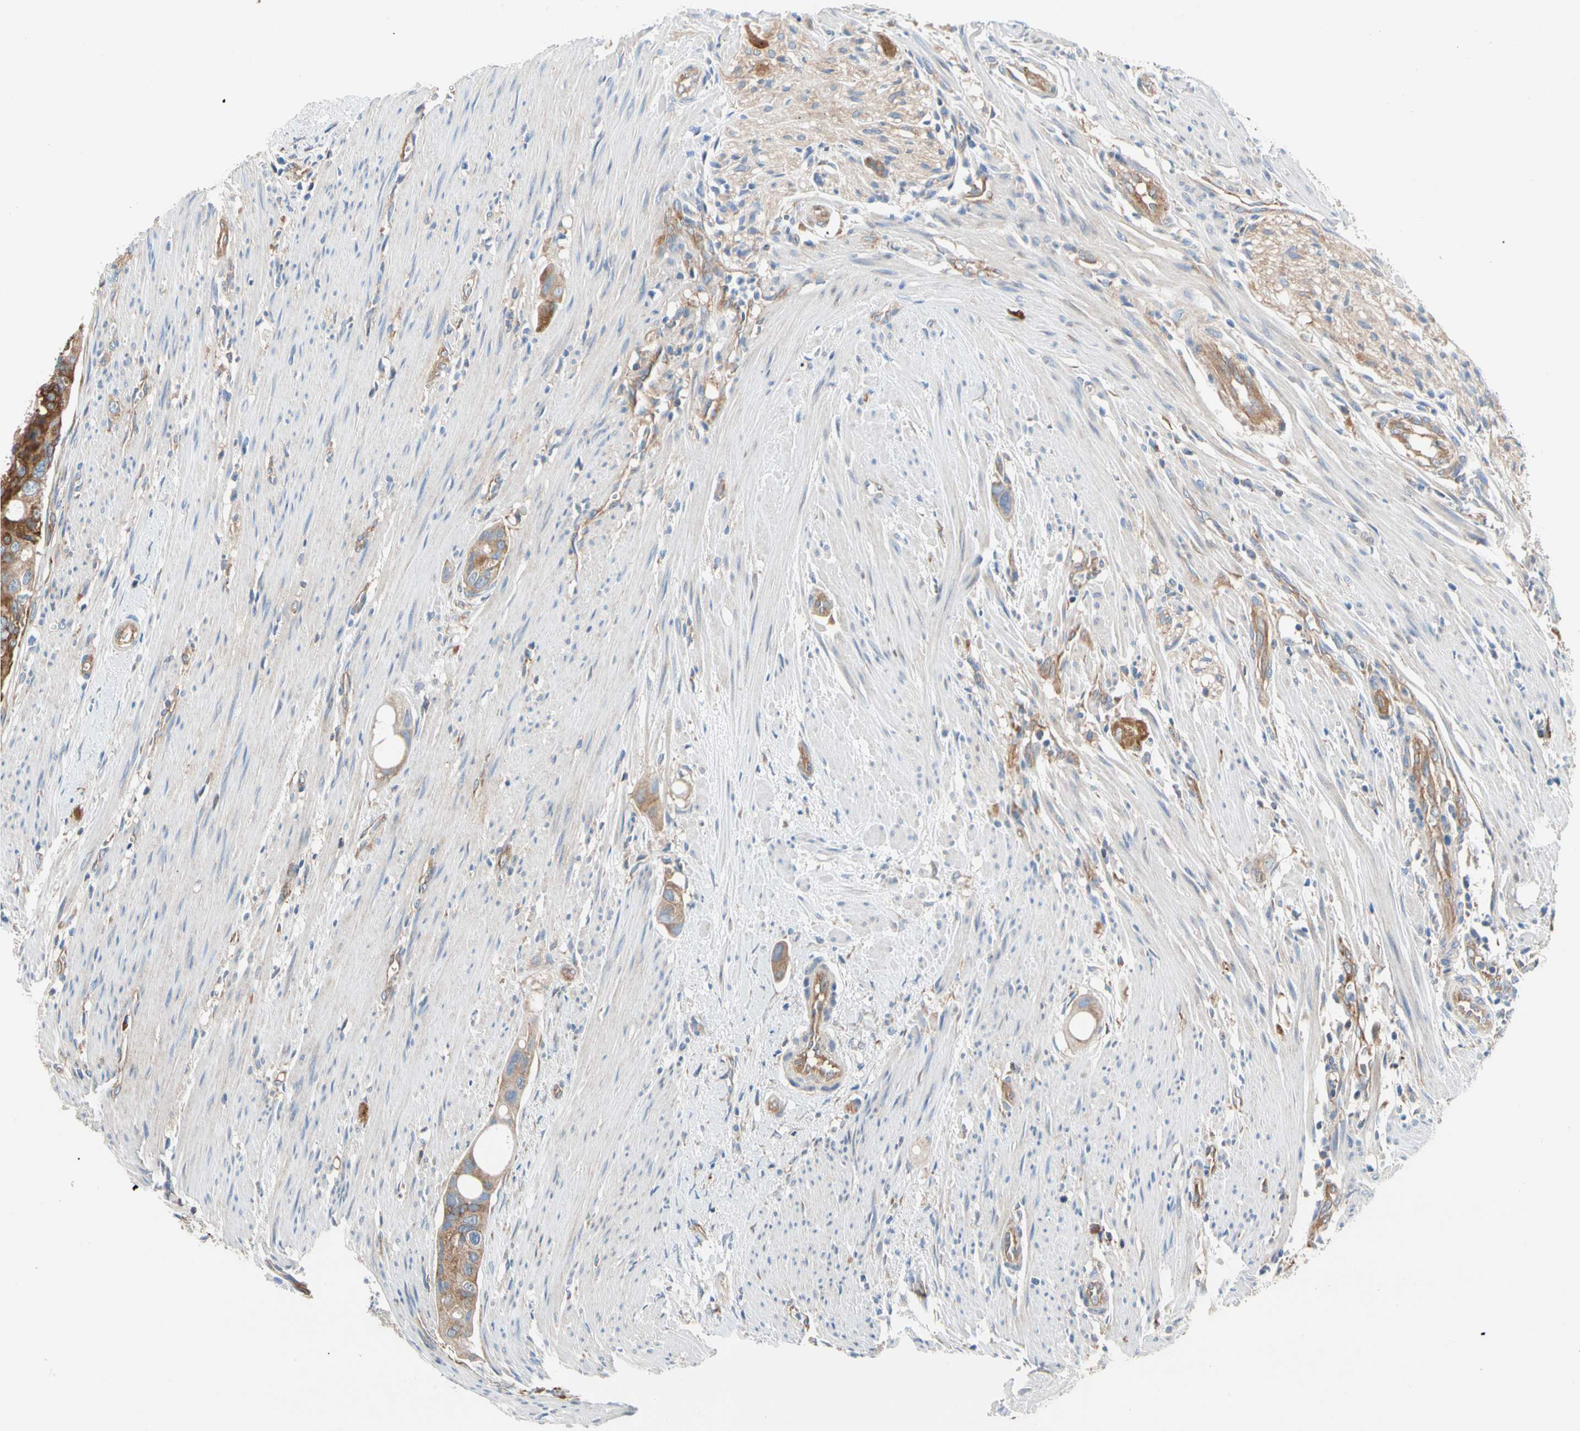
{"staining": {"intensity": "strong", "quantity": ">75%", "location": "cytoplasmic/membranous"}, "tissue": "colorectal cancer", "cell_type": "Tumor cells", "image_type": "cancer", "snomed": [{"axis": "morphology", "description": "Adenocarcinoma, NOS"}, {"axis": "topography", "description": "Colon"}], "caption": "This is a histology image of immunohistochemistry (IHC) staining of colorectal cancer, which shows strong staining in the cytoplasmic/membranous of tumor cells.", "gene": "GPHN", "patient": {"sex": "female", "age": 57}}